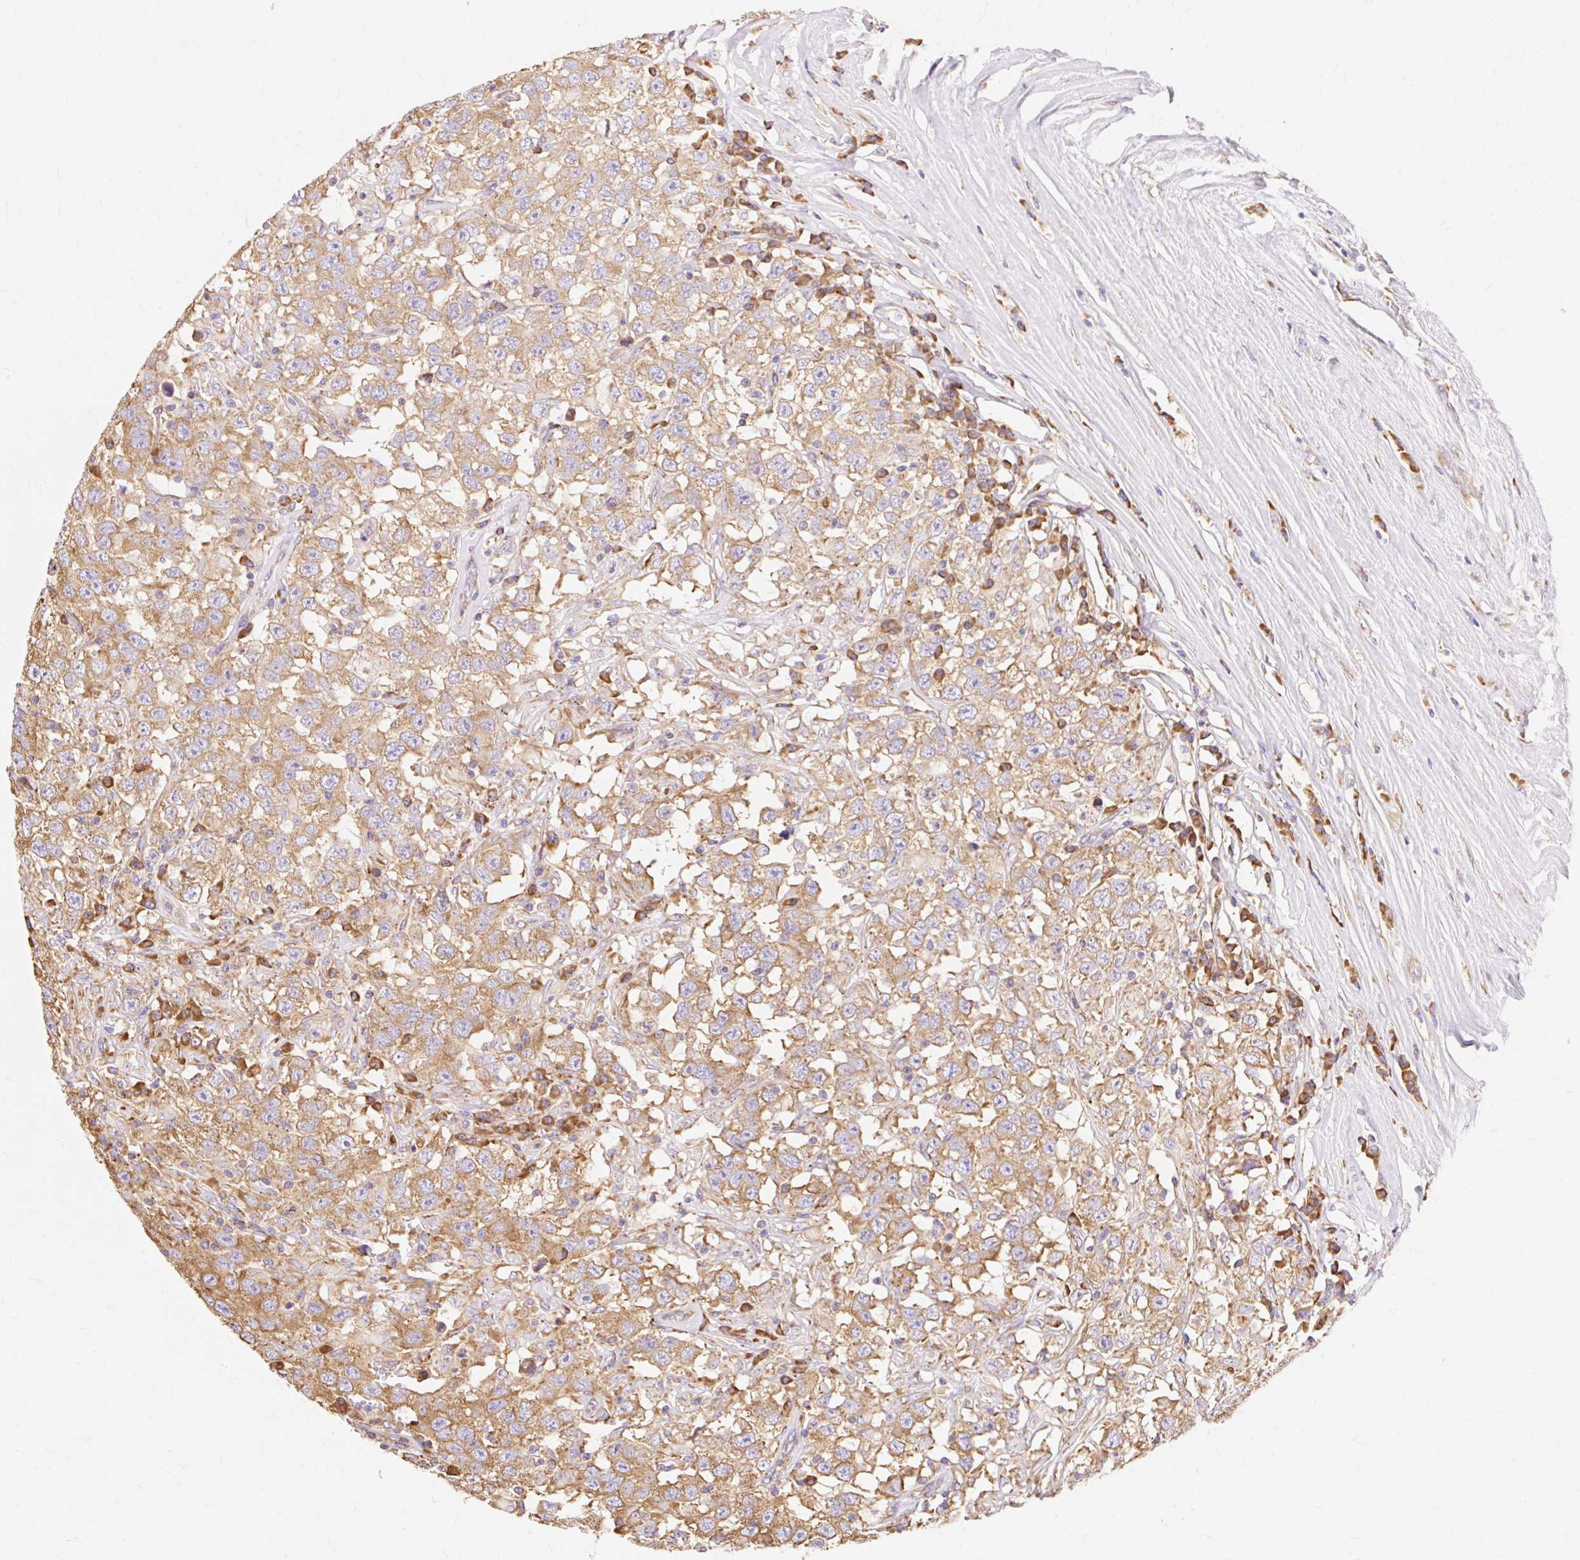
{"staining": {"intensity": "moderate", "quantity": ">75%", "location": "cytoplasmic/membranous"}, "tissue": "testis cancer", "cell_type": "Tumor cells", "image_type": "cancer", "snomed": [{"axis": "morphology", "description": "Seminoma, NOS"}, {"axis": "topography", "description": "Testis"}], "caption": "High-magnification brightfield microscopy of testis seminoma stained with DAB (3,3'-diaminobenzidine) (brown) and counterstained with hematoxylin (blue). tumor cells exhibit moderate cytoplasmic/membranous staining is appreciated in approximately>75% of cells.", "gene": "RPS17", "patient": {"sex": "male", "age": 41}}